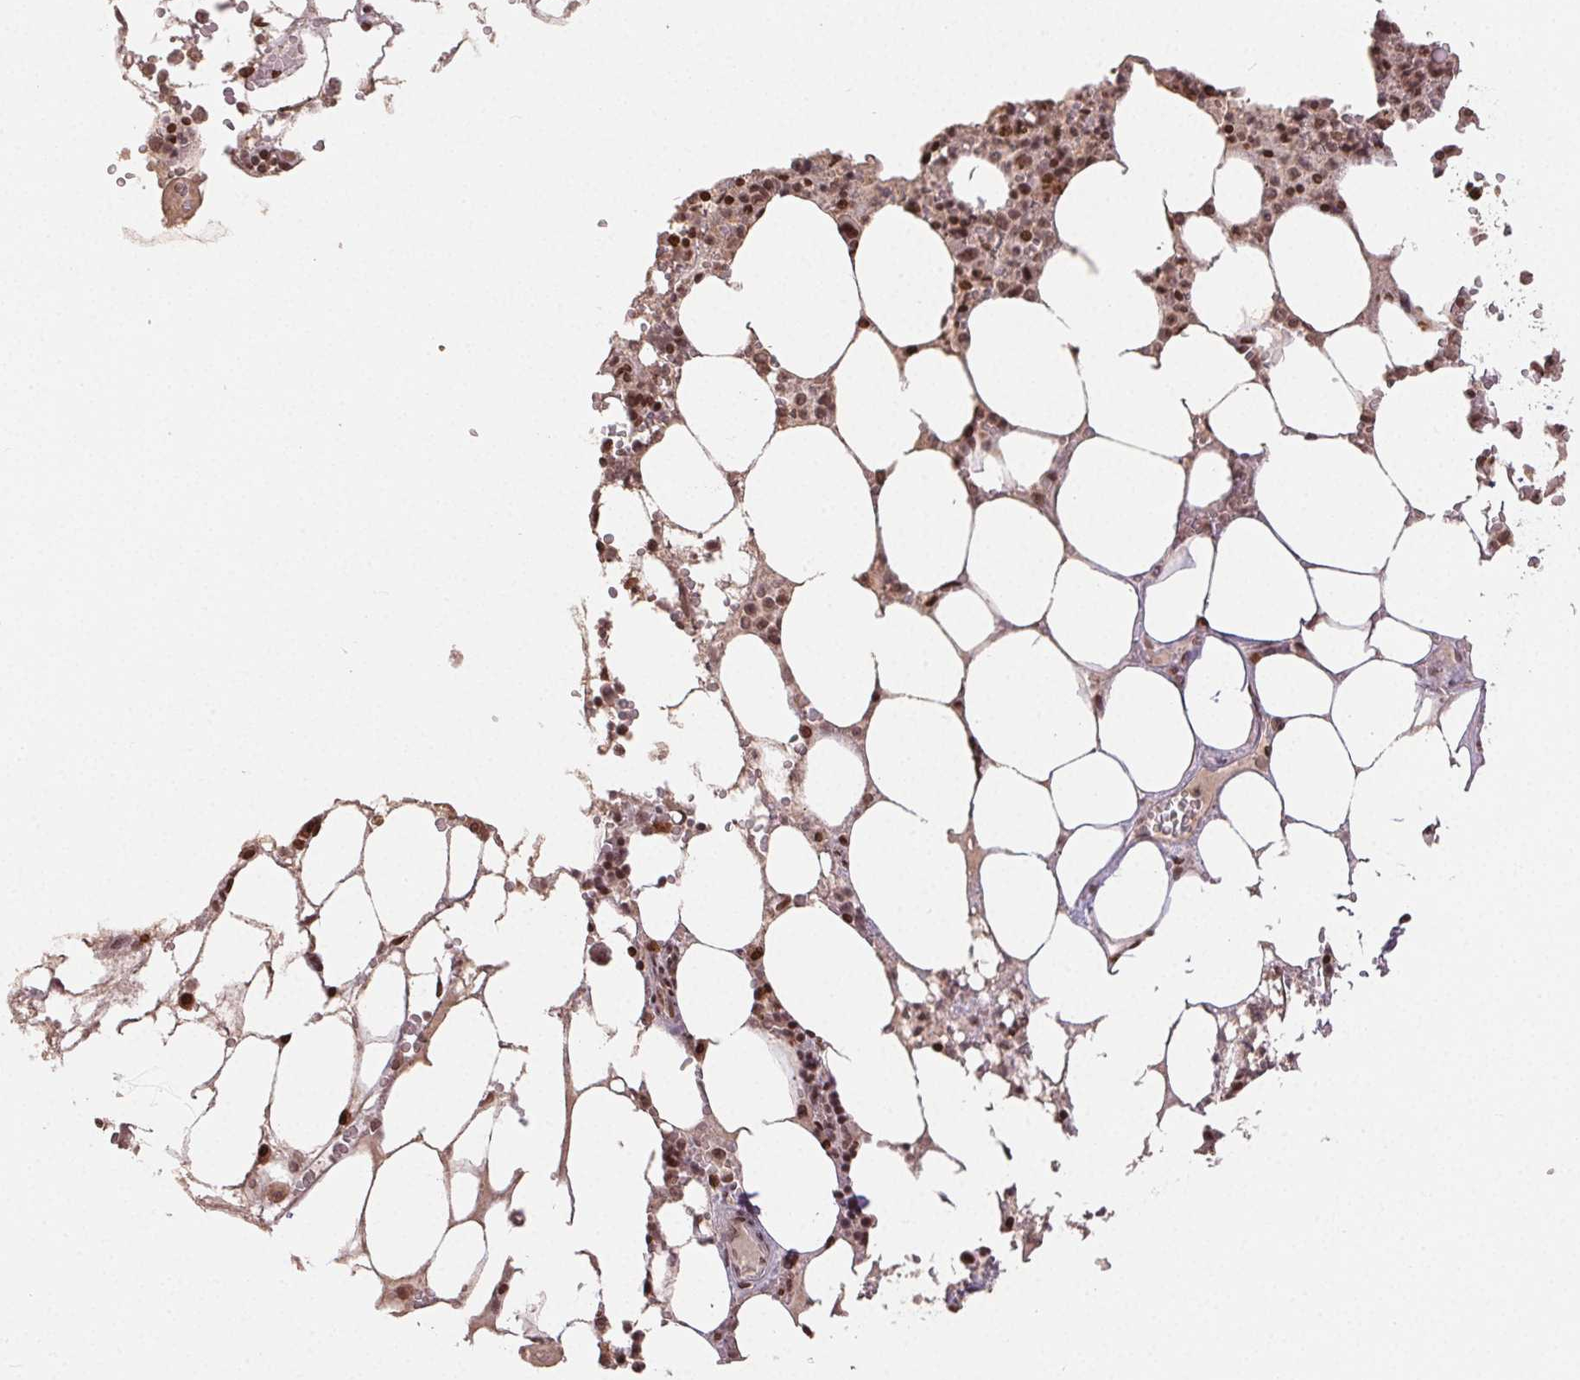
{"staining": {"intensity": "moderate", "quantity": ">75%", "location": "nuclear"}, "tissue": "bone marrow", "cell_type": "Hematopoietic cells", "image_type": "normal", "snomed": [{"axis": "morphology", "description": "Normal tissue, NOS"}, {"axis": "topography", "description": "Bone marrow"}], "caption": "An image of human bone marrow stained for a protein shows moderate nuclear brown staining in hematopoietic cells.", "gene": "MAPKAPK2", "patient": {"sex": "male", "age": 64}}